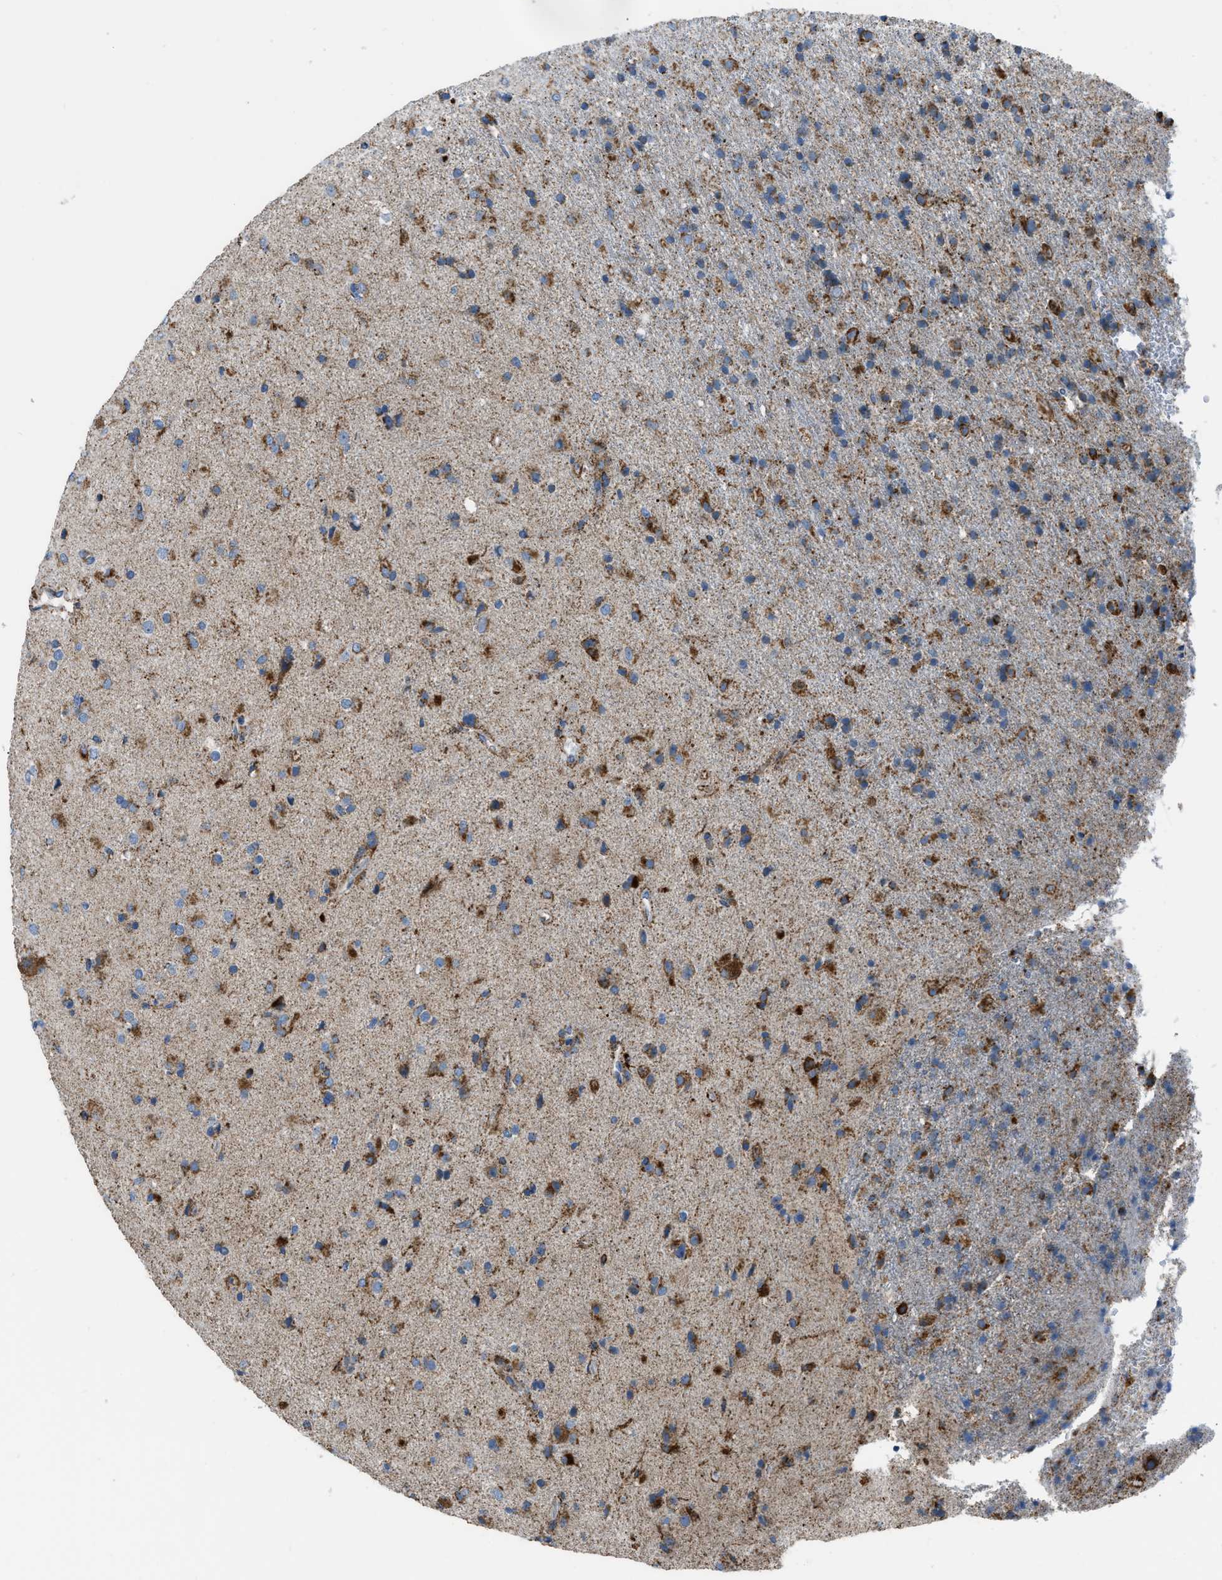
{"staining": {"intensity": "strong", "quantity": ">75%", "location": "cytoplasmic/membranous"}, "tissue": "glioma", "cell_type": "Tumor cells", "image_type": "cancer", "snomed": [{"axis": "morphology", "description": "Glioma, malignant, Low grade"}, {"axis": "topography", "description": "Brain"}], "caption": "This is a histology image of IHC staining of malignant low-grade glioma, which shows strong staining in the cytoplasmic/membranous of tumor cells.", "gene": "ETFB", "patient": {"sex": "male", "age": 65}}